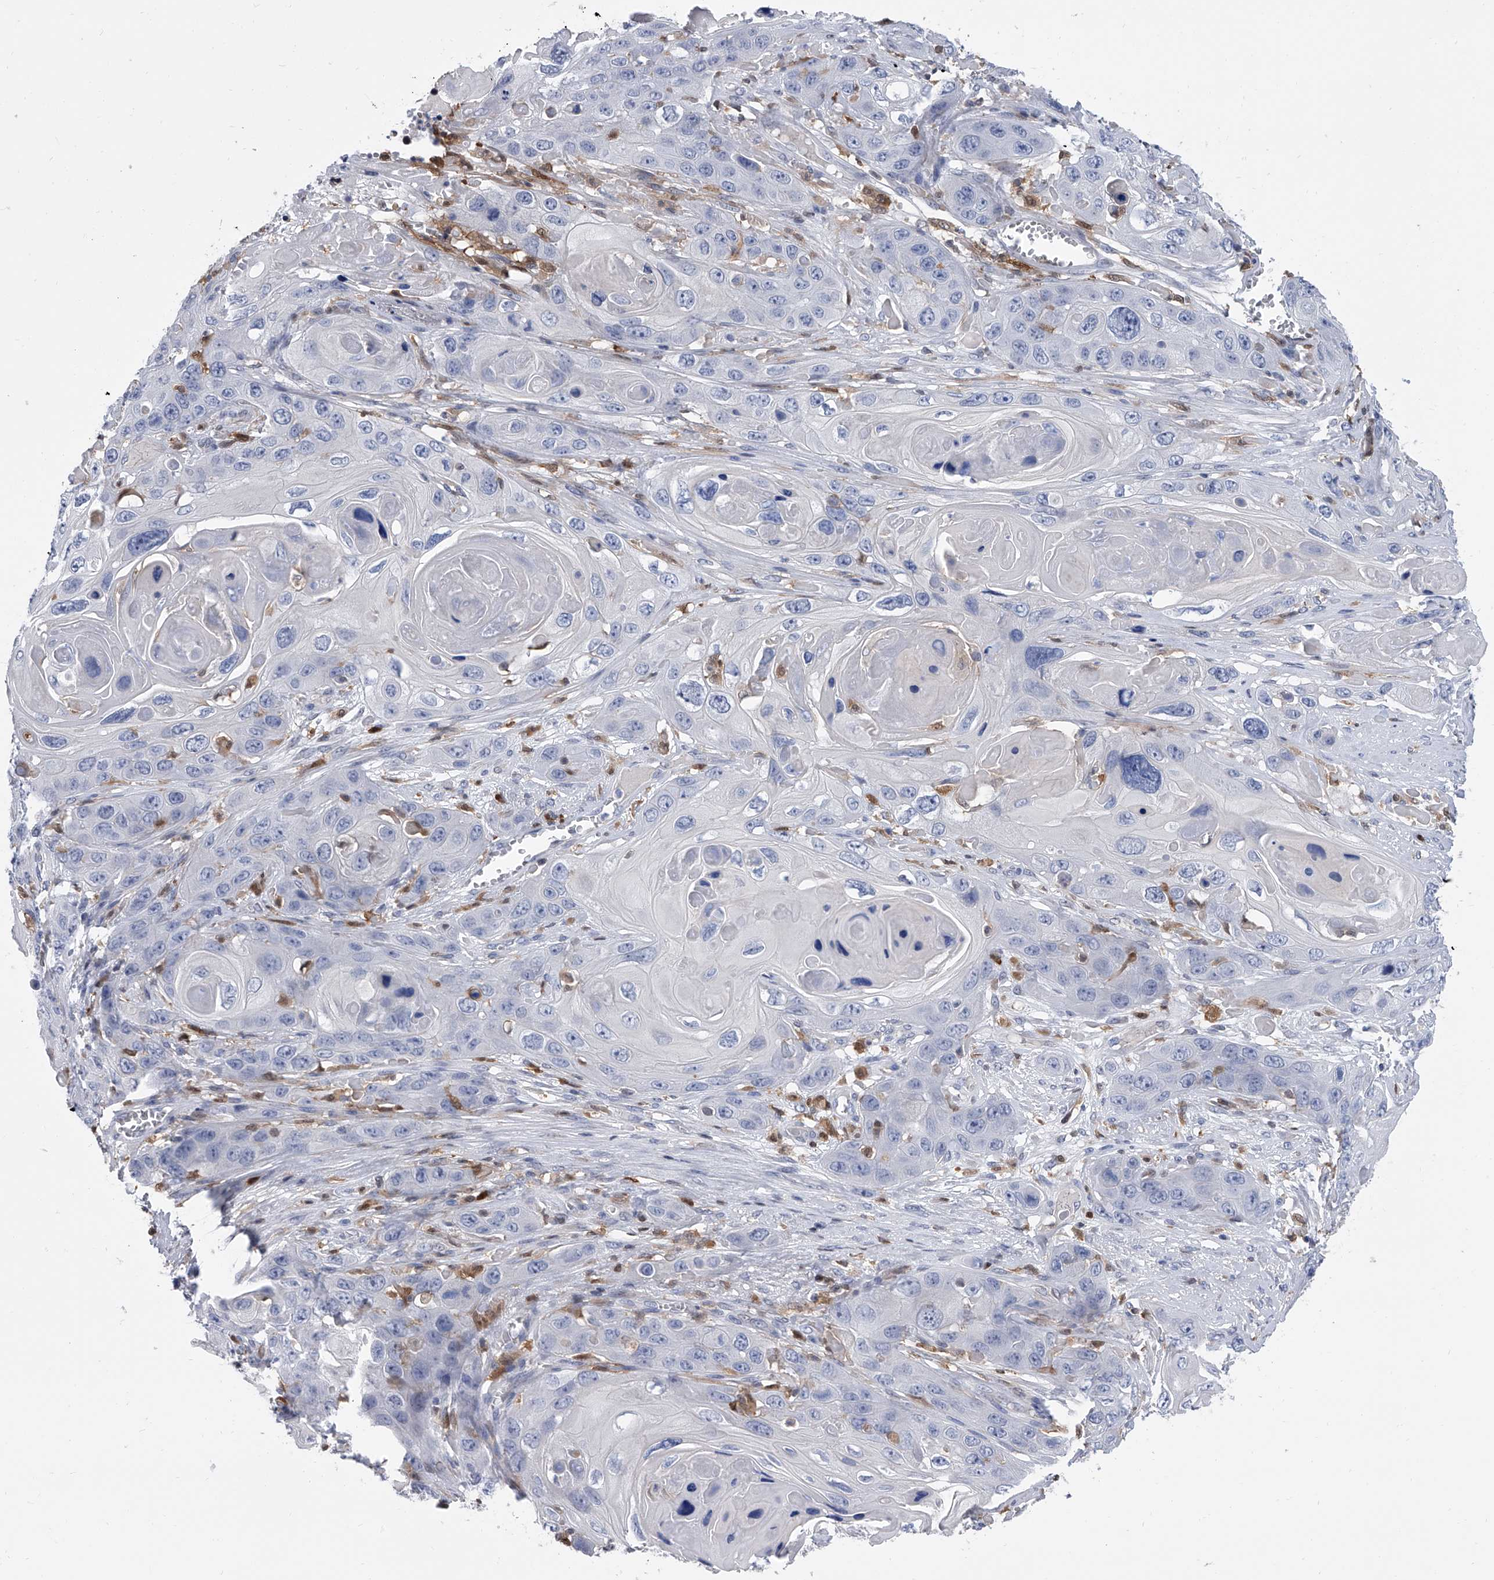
{"staining": {"intensity": "negative", "quantity": "none", "location": "none"}, "tissue": "skin cancer", "cell_type": "Tumor cells", "image_type": "cancer", "snomed": [{"axis": "morphology", "description": "Squamous cell carcinoma, NOS"}, {"axis": "topography", "description": "Skin"}], "caption": "A high-resolution micrograph shows immunohistochemistry staining of skin cancer, which reveals no significant staining in tumor cells.", "gene": "SERPINB9", "patient": {"sex": "male", "age": 55}}